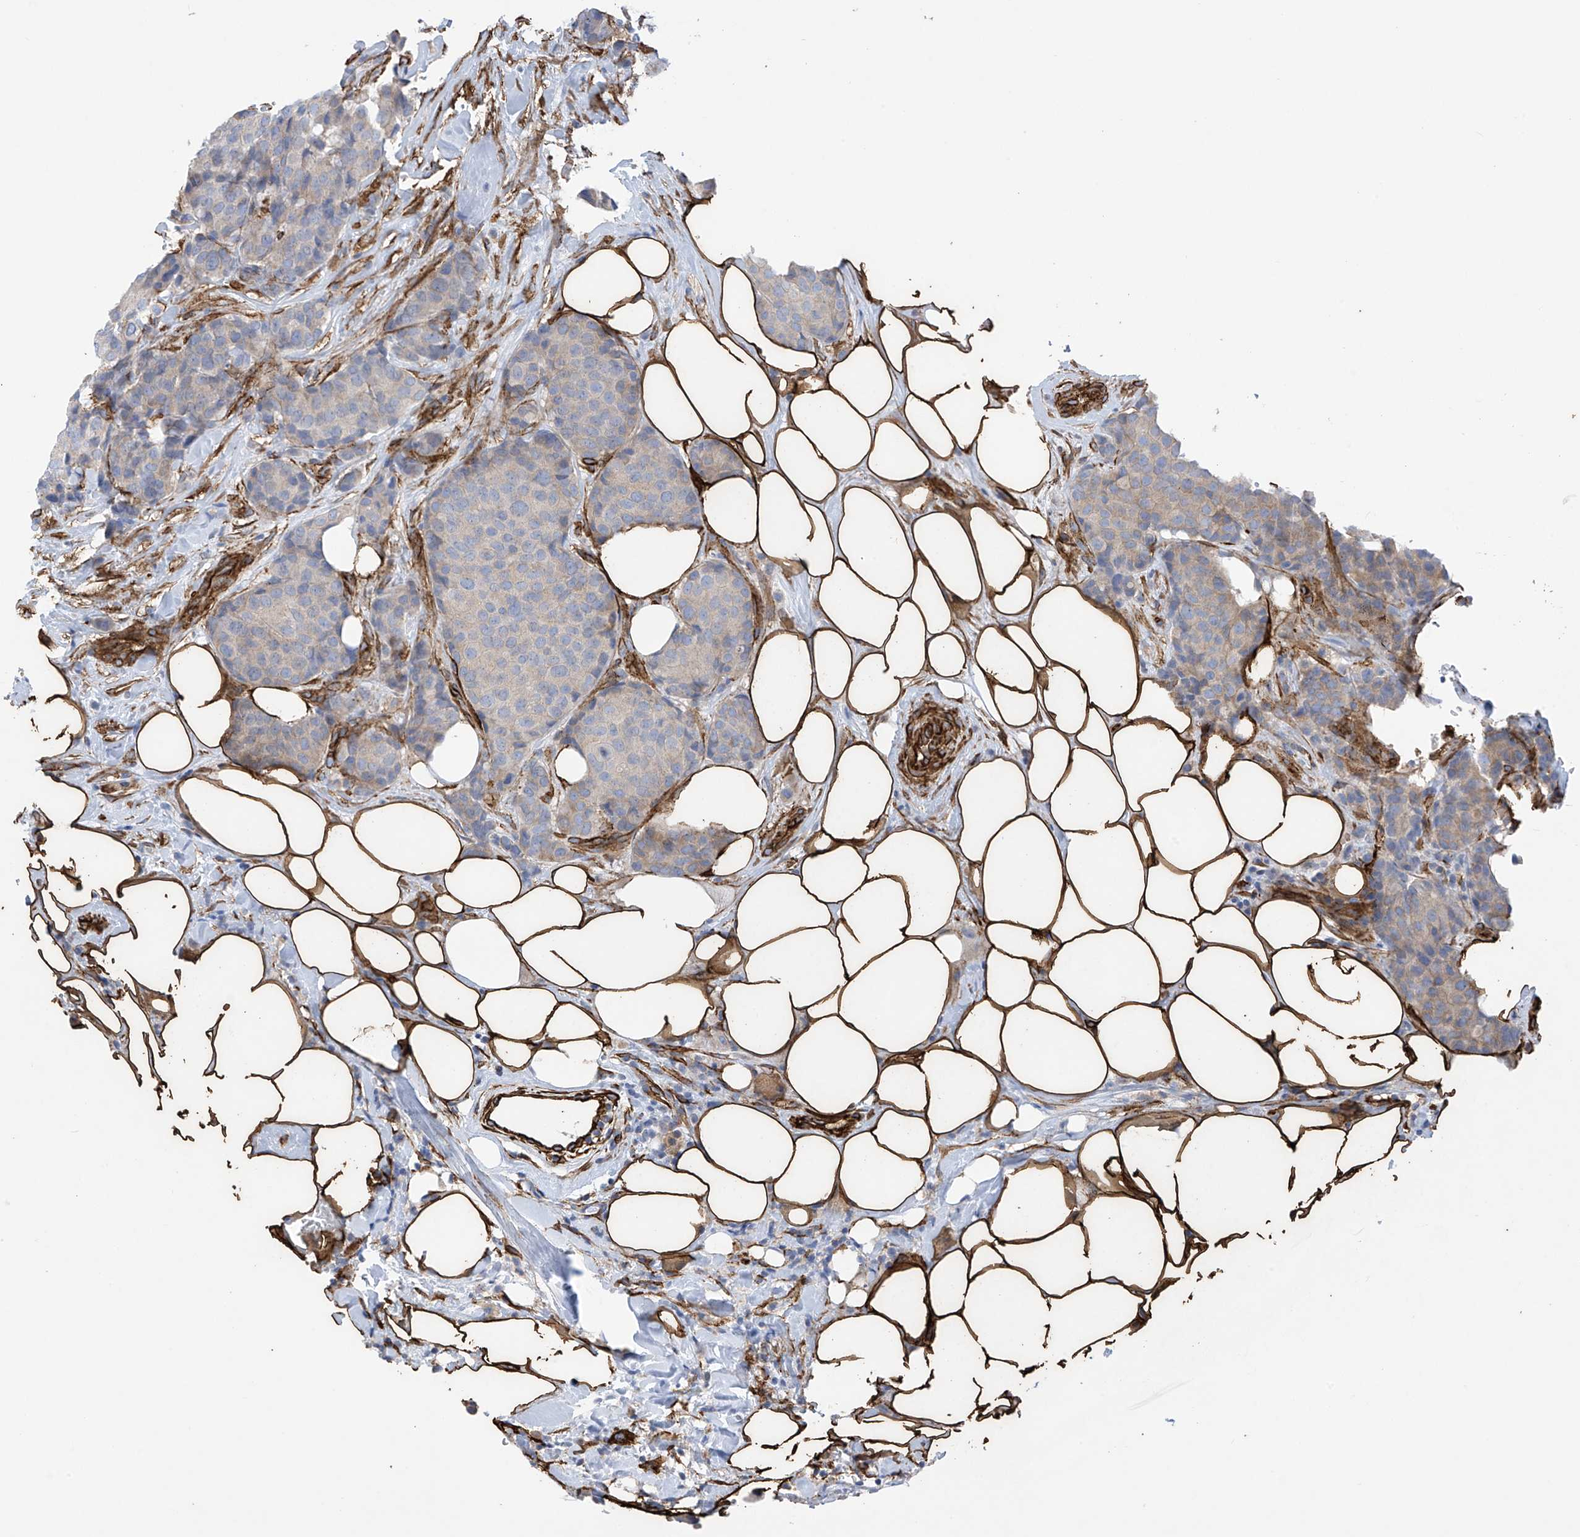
{"staining": {"intensity": "negative", "quantity": "none", "location": "none"}, "tissue": "breast cancer", "cell_type": "Tumor cells", "image_type": "cancer", "snomed": [{"axis": "morphology", "description": "Duct carcinoma"}, {"axis": "topography", "description": "Breast"}], "caption": "This is an IHC photomicrograph of human intraductal carcinoma (breast). There is no expression in tumor cells.", "gene": "UBTD1", "patient": {"sex": "female", "age": 75}}